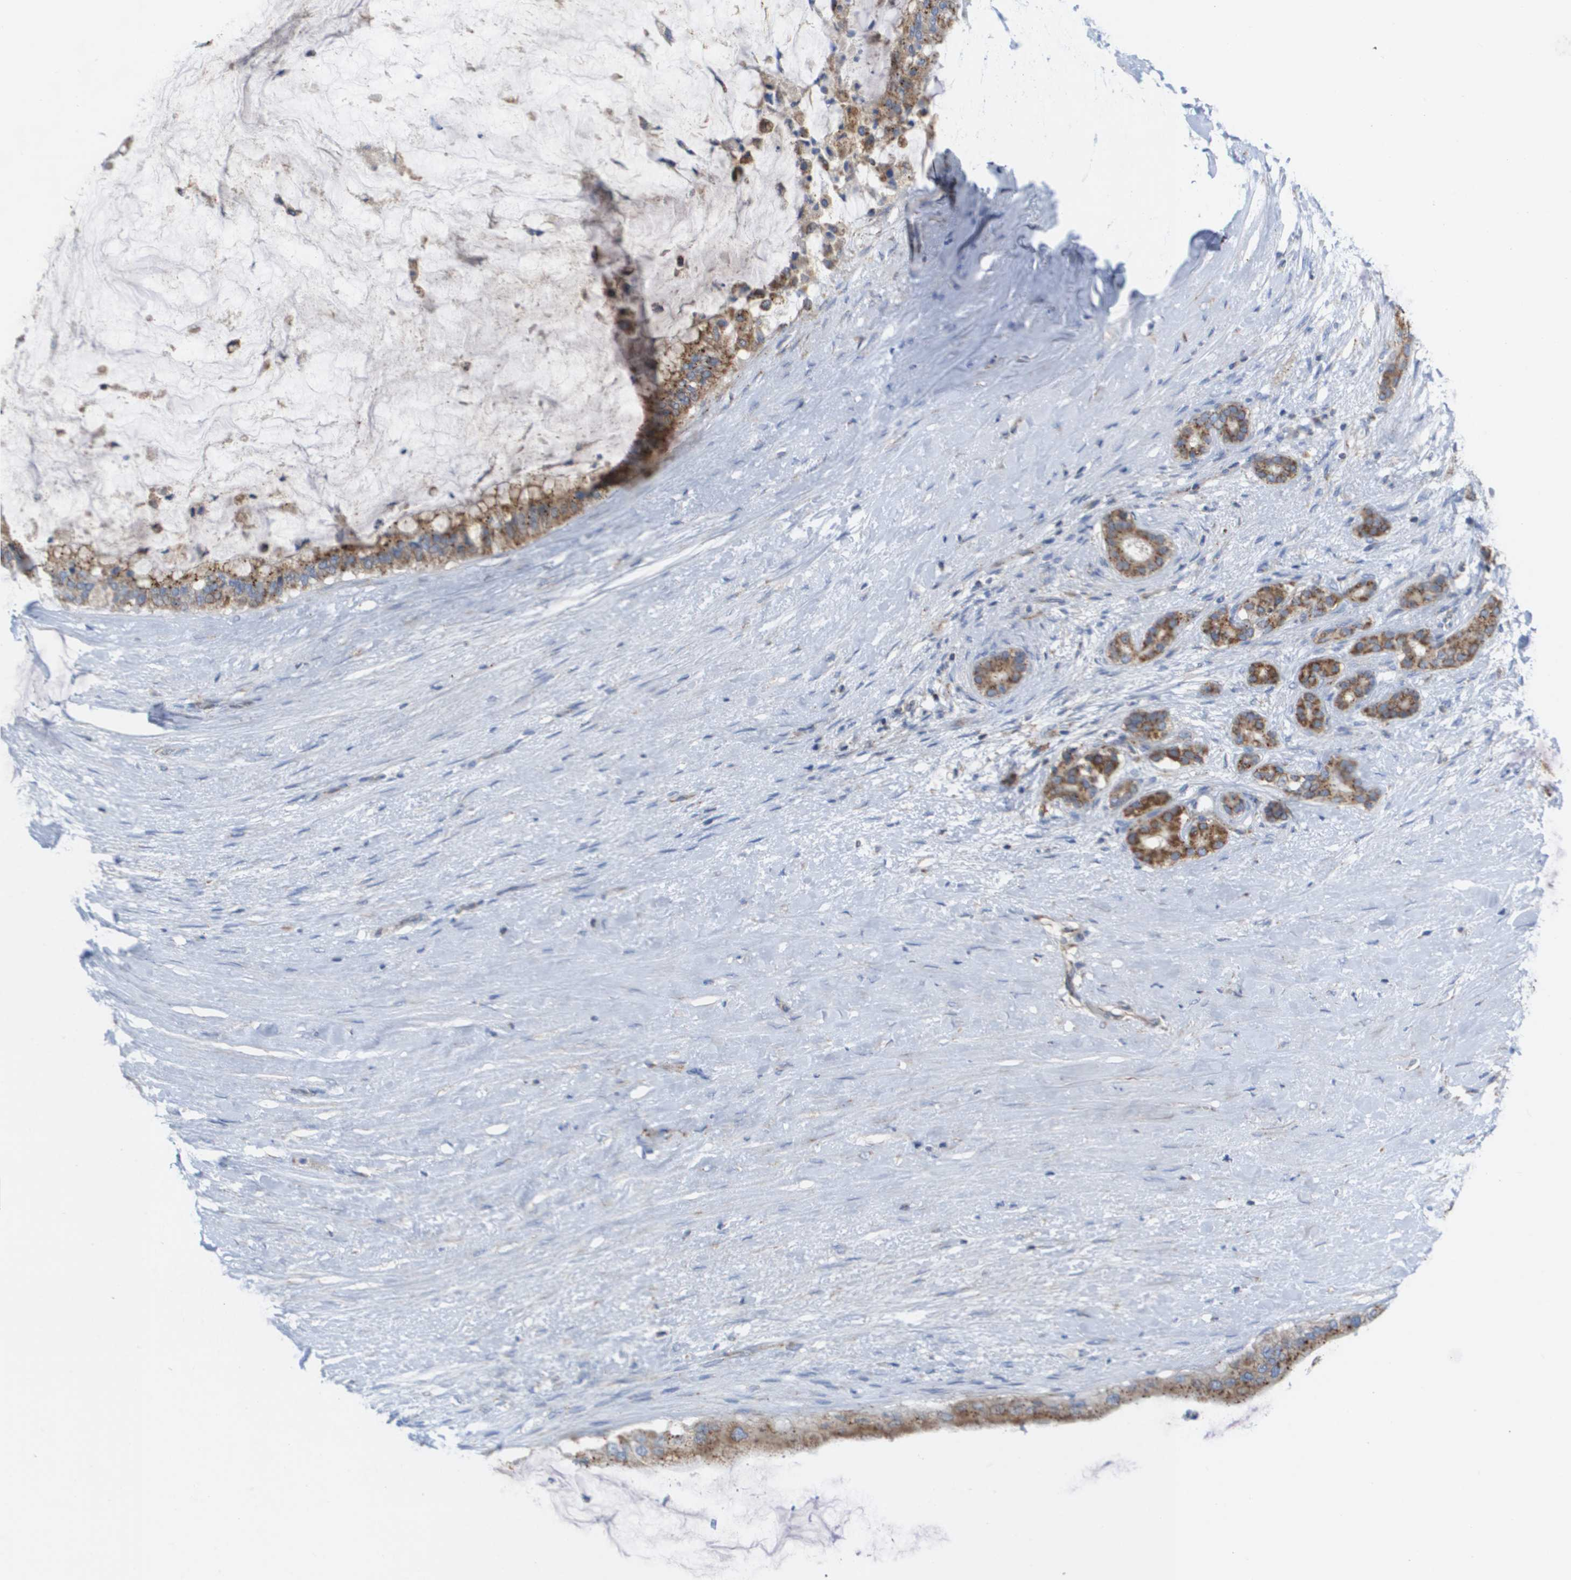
{"staining": {"intensity": "moderate", "quantity": ">75%", "location": "cytoplasmic/membranous"}, "tissue": "pancreatic cancer", "cell_type": "Tumor cells", "image_type": "cancer", "snomed": [{"axis": "morphology", "description": "Adenocarcinoma, NOS"}, {"axis": "topography", "description": "Pancreas"}], "caption": "The photomicrograph displays staining of pancreatic adenocarcinoma, revealing moderate cytoplasmic/membranous protein expression (brown color) within tumor cells.", "gene": "FIS1", "patient": {"sex": "male", "age": 41}}